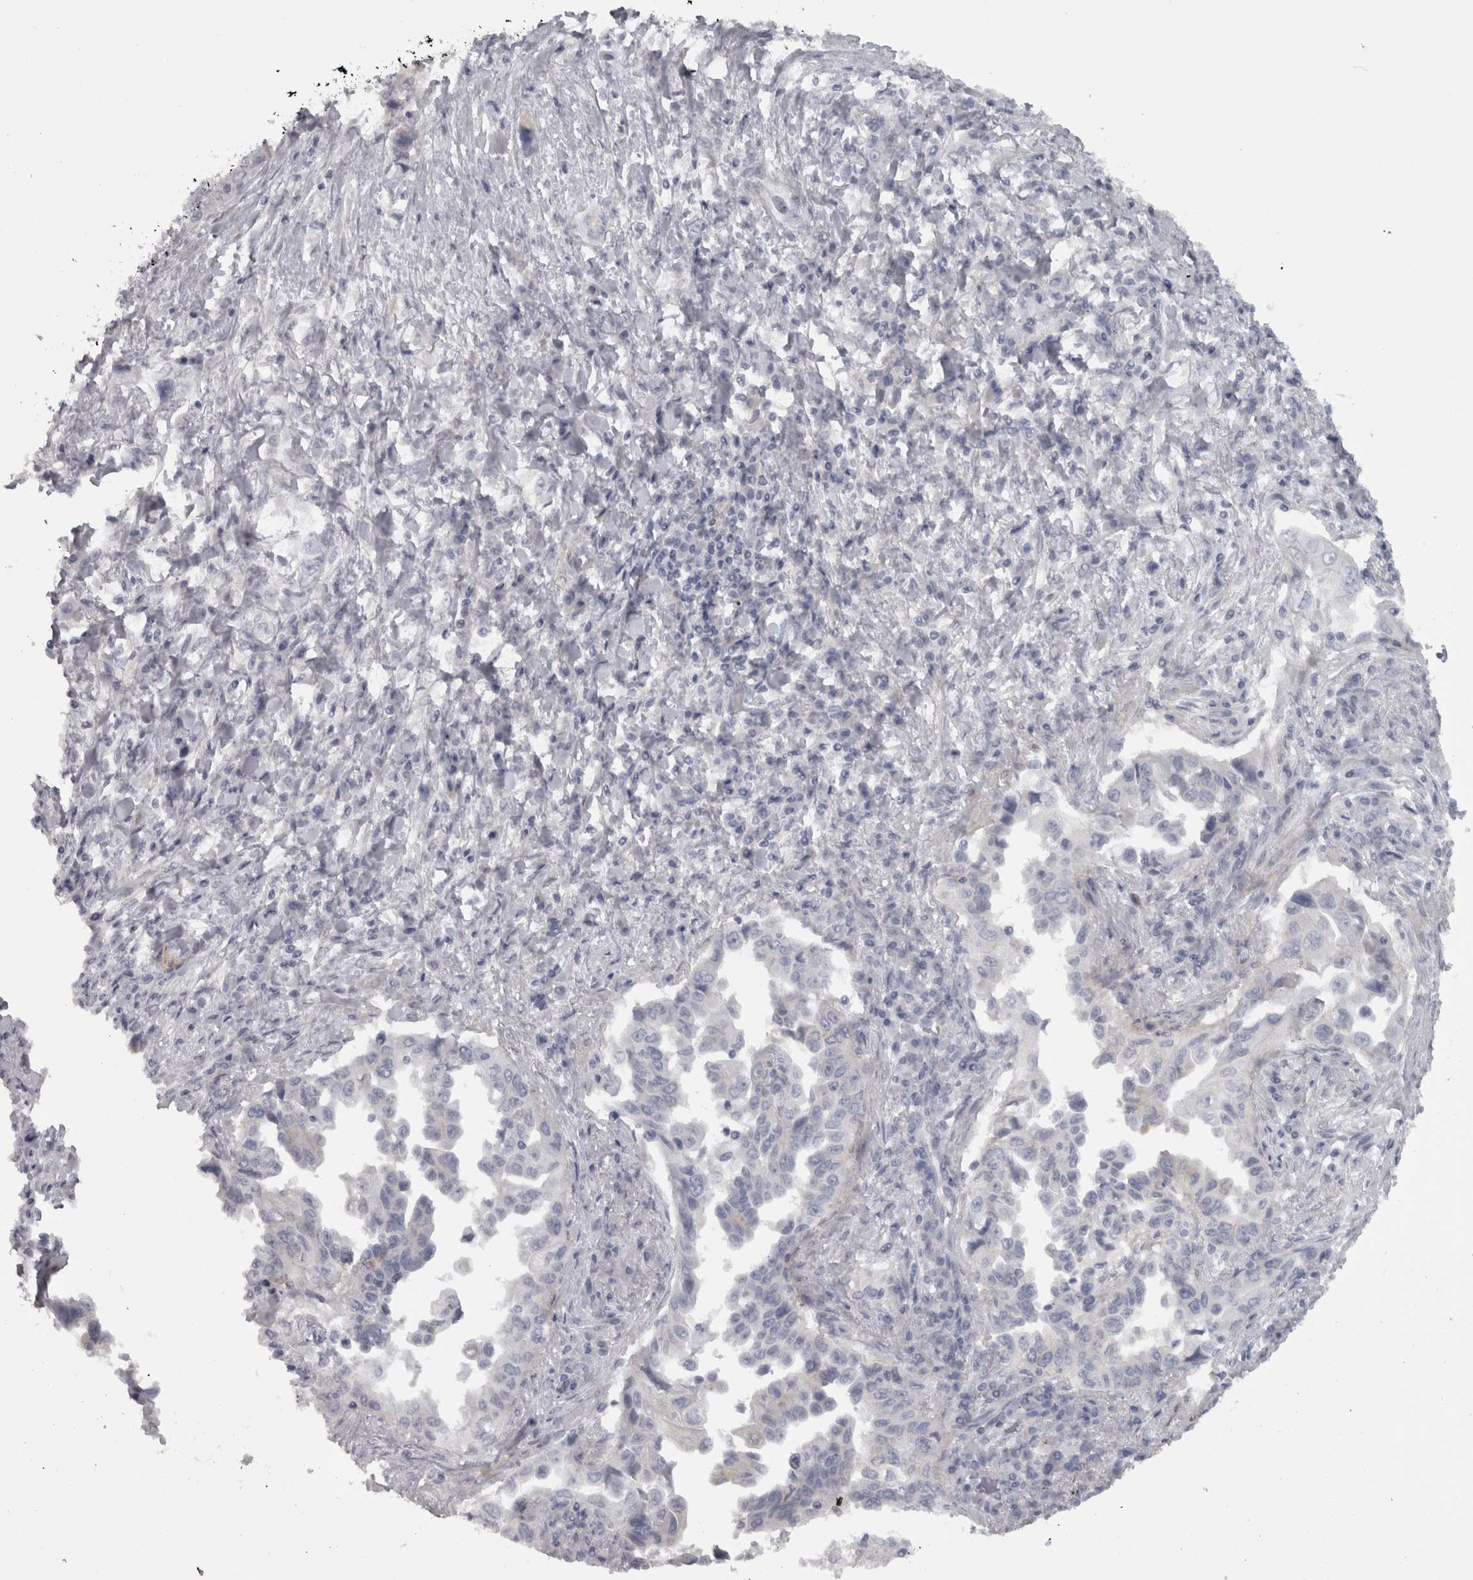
{"staining": {"intensity": "negative", "quantity": "none", "location": "none"}, "tissue": "lung cancer", "cell_type": "Tumor cells", "image_type": "cancer", "snomed": [{"axis": "morphology", "description": "Adenocarcinoma, NOS"}, {"axis": "topography", "description": "Lung"}], "caption": "Immunohistochemical staining of human lung adenocarcinoma shows no significant positivity in tumor cells. The staining was performed using DAB to visualize the protein expression in brown, while the nuclei were stained in blue with hematoxylin (Magnification: 20x).", "gene": "PPP1R12B", "patient": {"sex": "female", "age": 51}}